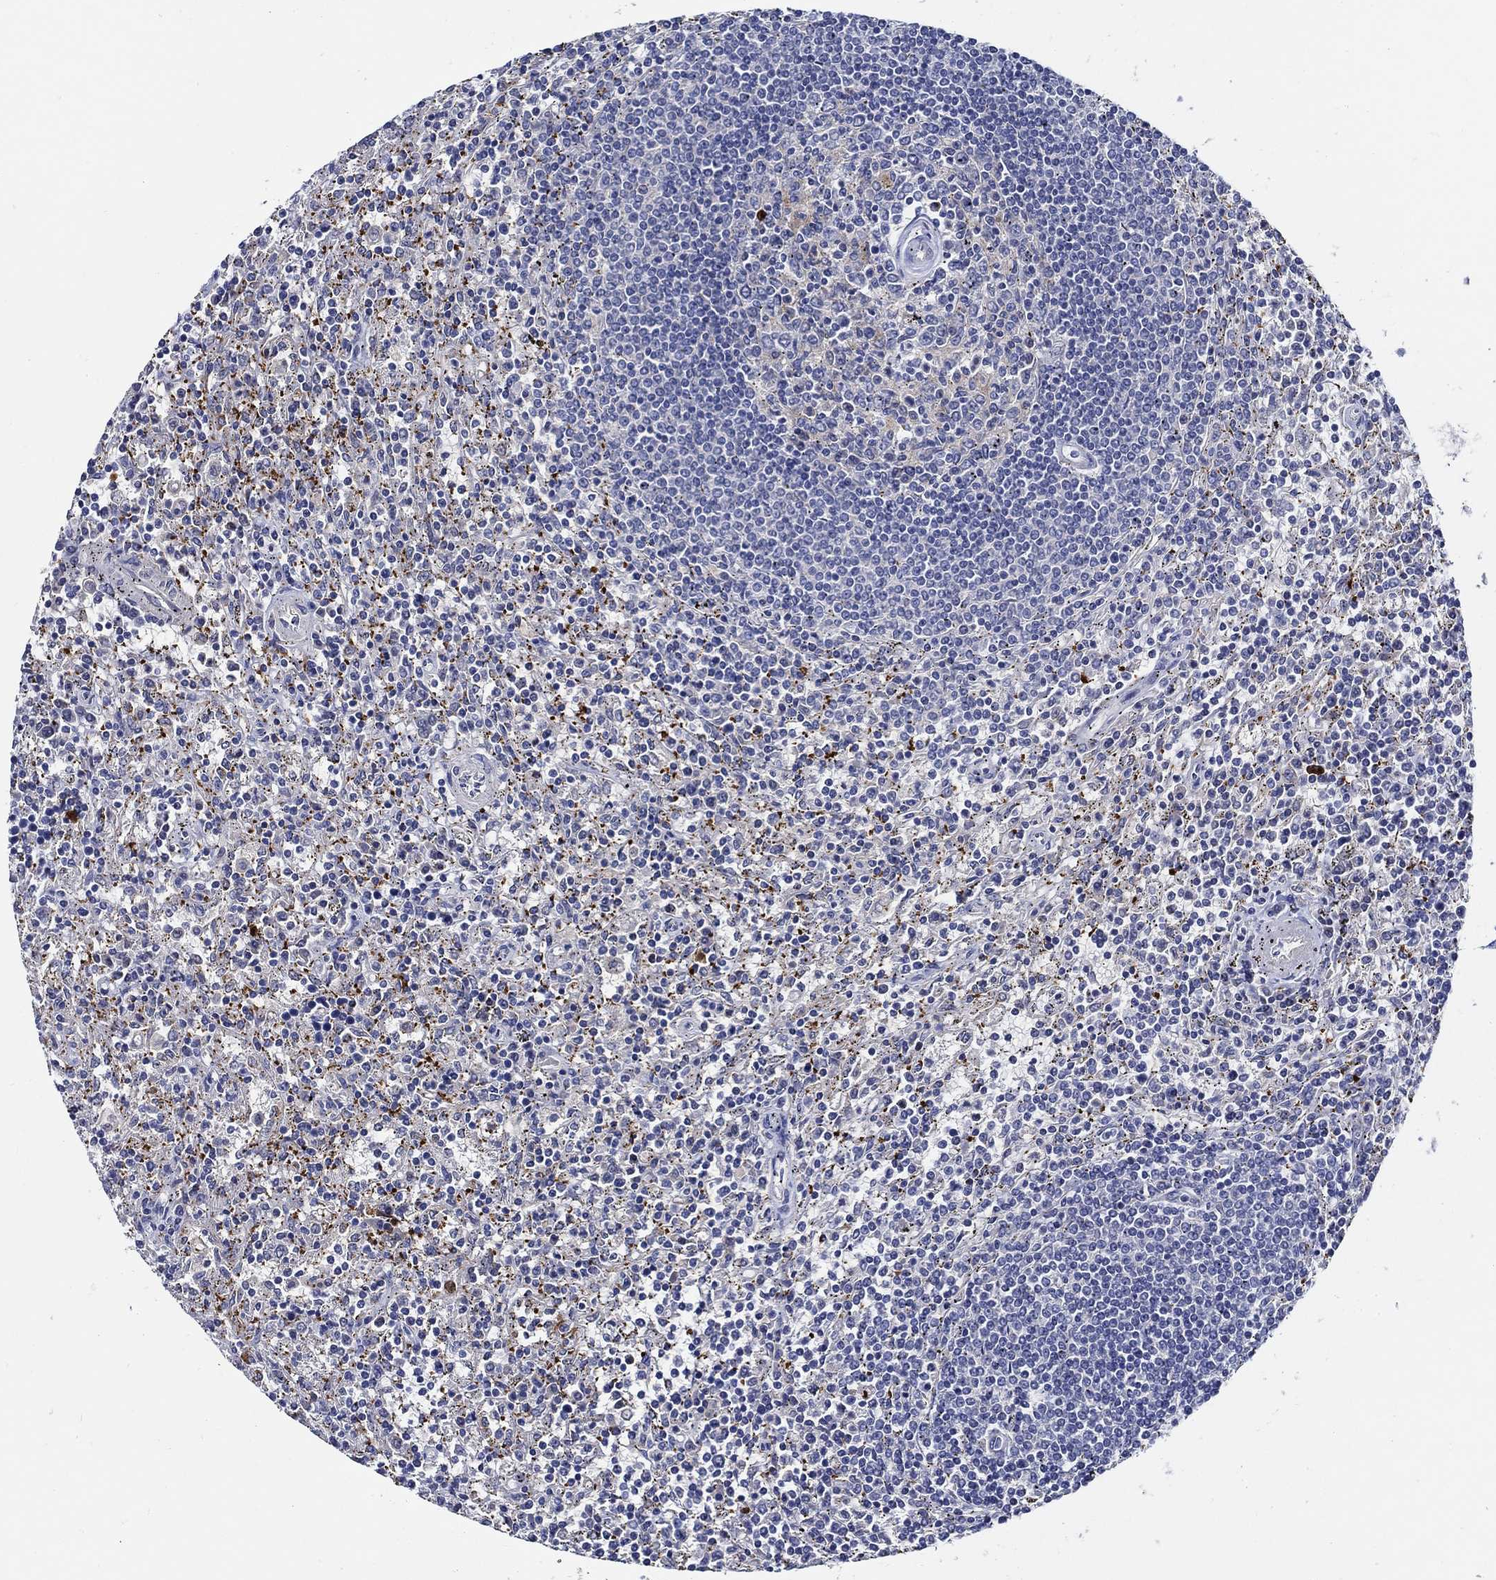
{"staining": {"intensity": "negative", "quantity": "none", "location": "none"}, "tissue": "lymphoma", "cell_type": "Tumor cells", "image_type": "cancer", "snomed": [{"axis": "morphology", "description": "Malignant lymphoma, non-Hodgkin's type, Low grade"}, {"axis": "topography", "description": "Spleen"}], "caption": "The immunohistochemistry (IHC) histopathology image has no significant staining in tumor cells of lymphoma tissue.", "gene": "ALOX12", "patient": {"sex": "male", "age": 62}}